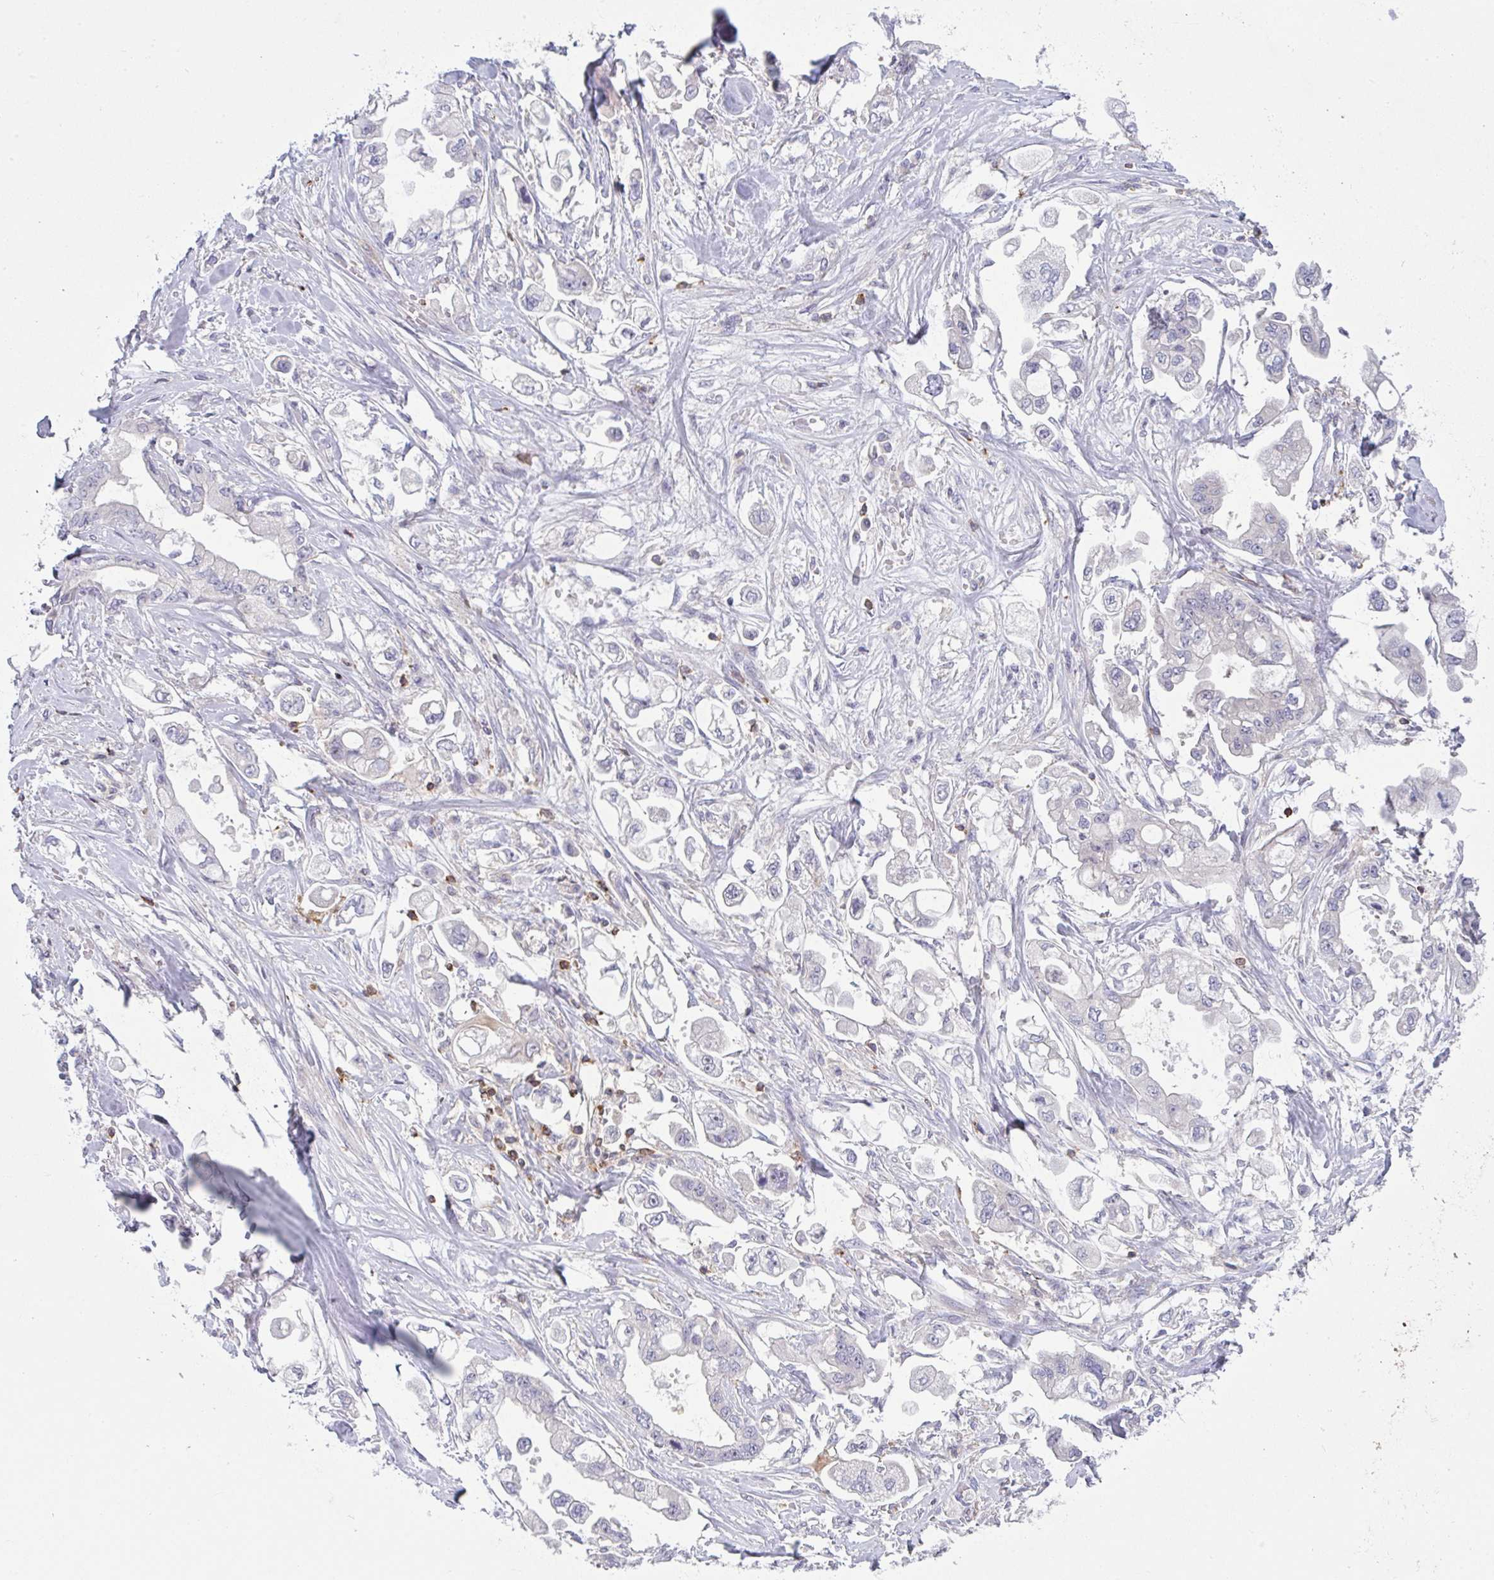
{"staining": {"intensity": "negative", "quantity": "none", "location": "none"}, "tissue": "stomach cancer", "cell_type": "Tumor cells", "image_type": "cancer", "snomed": [{"axis": "morphology", "description": "Adenocarcinoma, NOS"}, {"axis": "topography", "description": "Stomach"}], "caption": "IHC image of adenocarcinoma (stomach) stained for a protein (brown), which exhibits no staining in tumor cells.", "gene": "CD80", "patient": {"sex": "male", "age": 62}}